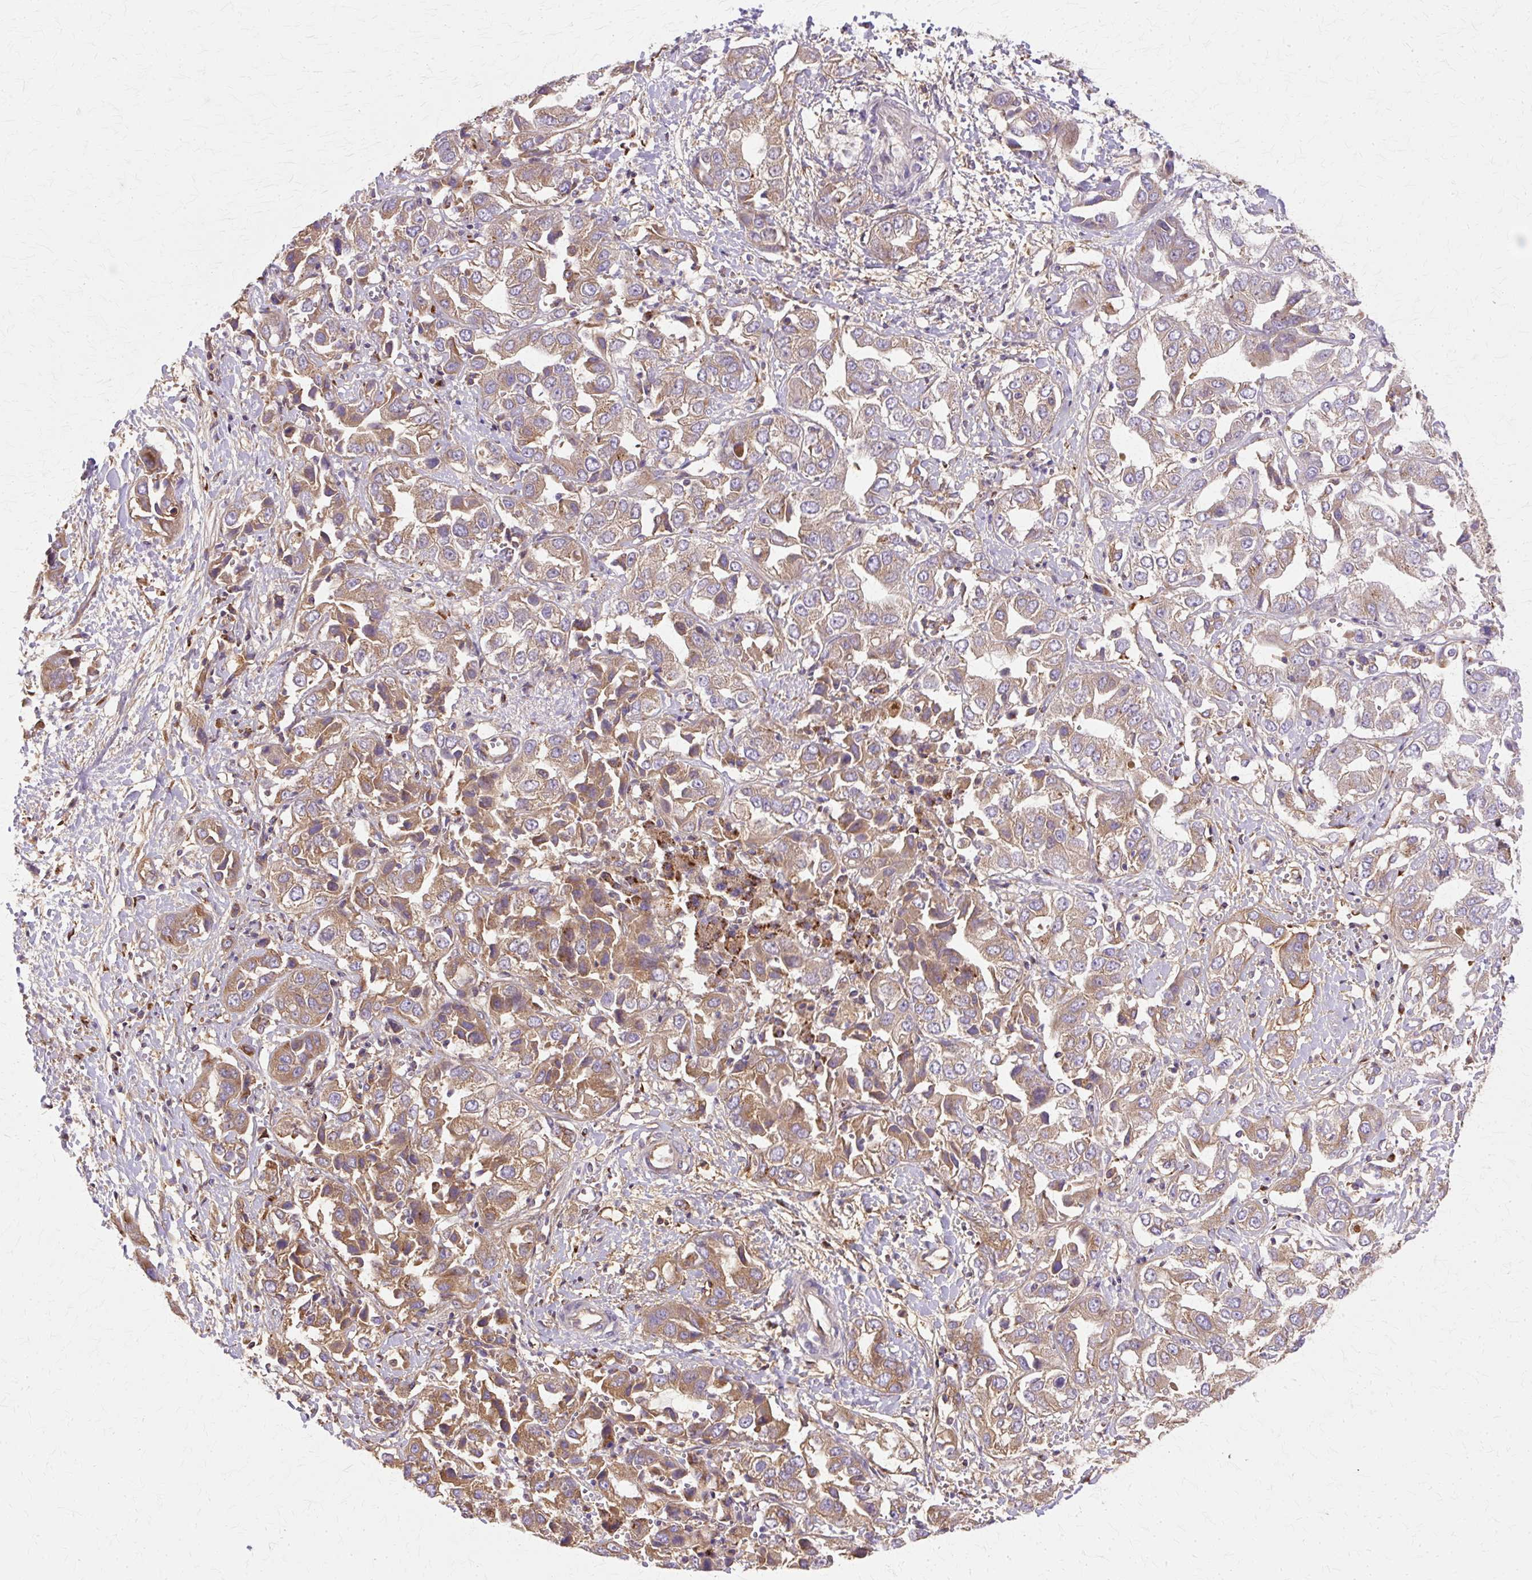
{"staining": {"intensity": "moderate", "quantity": ">75%", "location": "cytoplasmic/membranous"}, "tissue": "liver cancer", "cell_type": "Tumor cells", "image_type": "cancer", "snomed": [{"axis": "morphology", "description": "Cholangiocarcinoma"}, {"axis": "topography", "description": "Liver"}], "caption": "Human liver cholangiocarcinoma stained with a brown dye shows moderate cytoplasmic/membranous positive expression in approximately >75% of tumor cells.", "gene": "COPB1", "patient": {"sex": "female", "age": 52}}